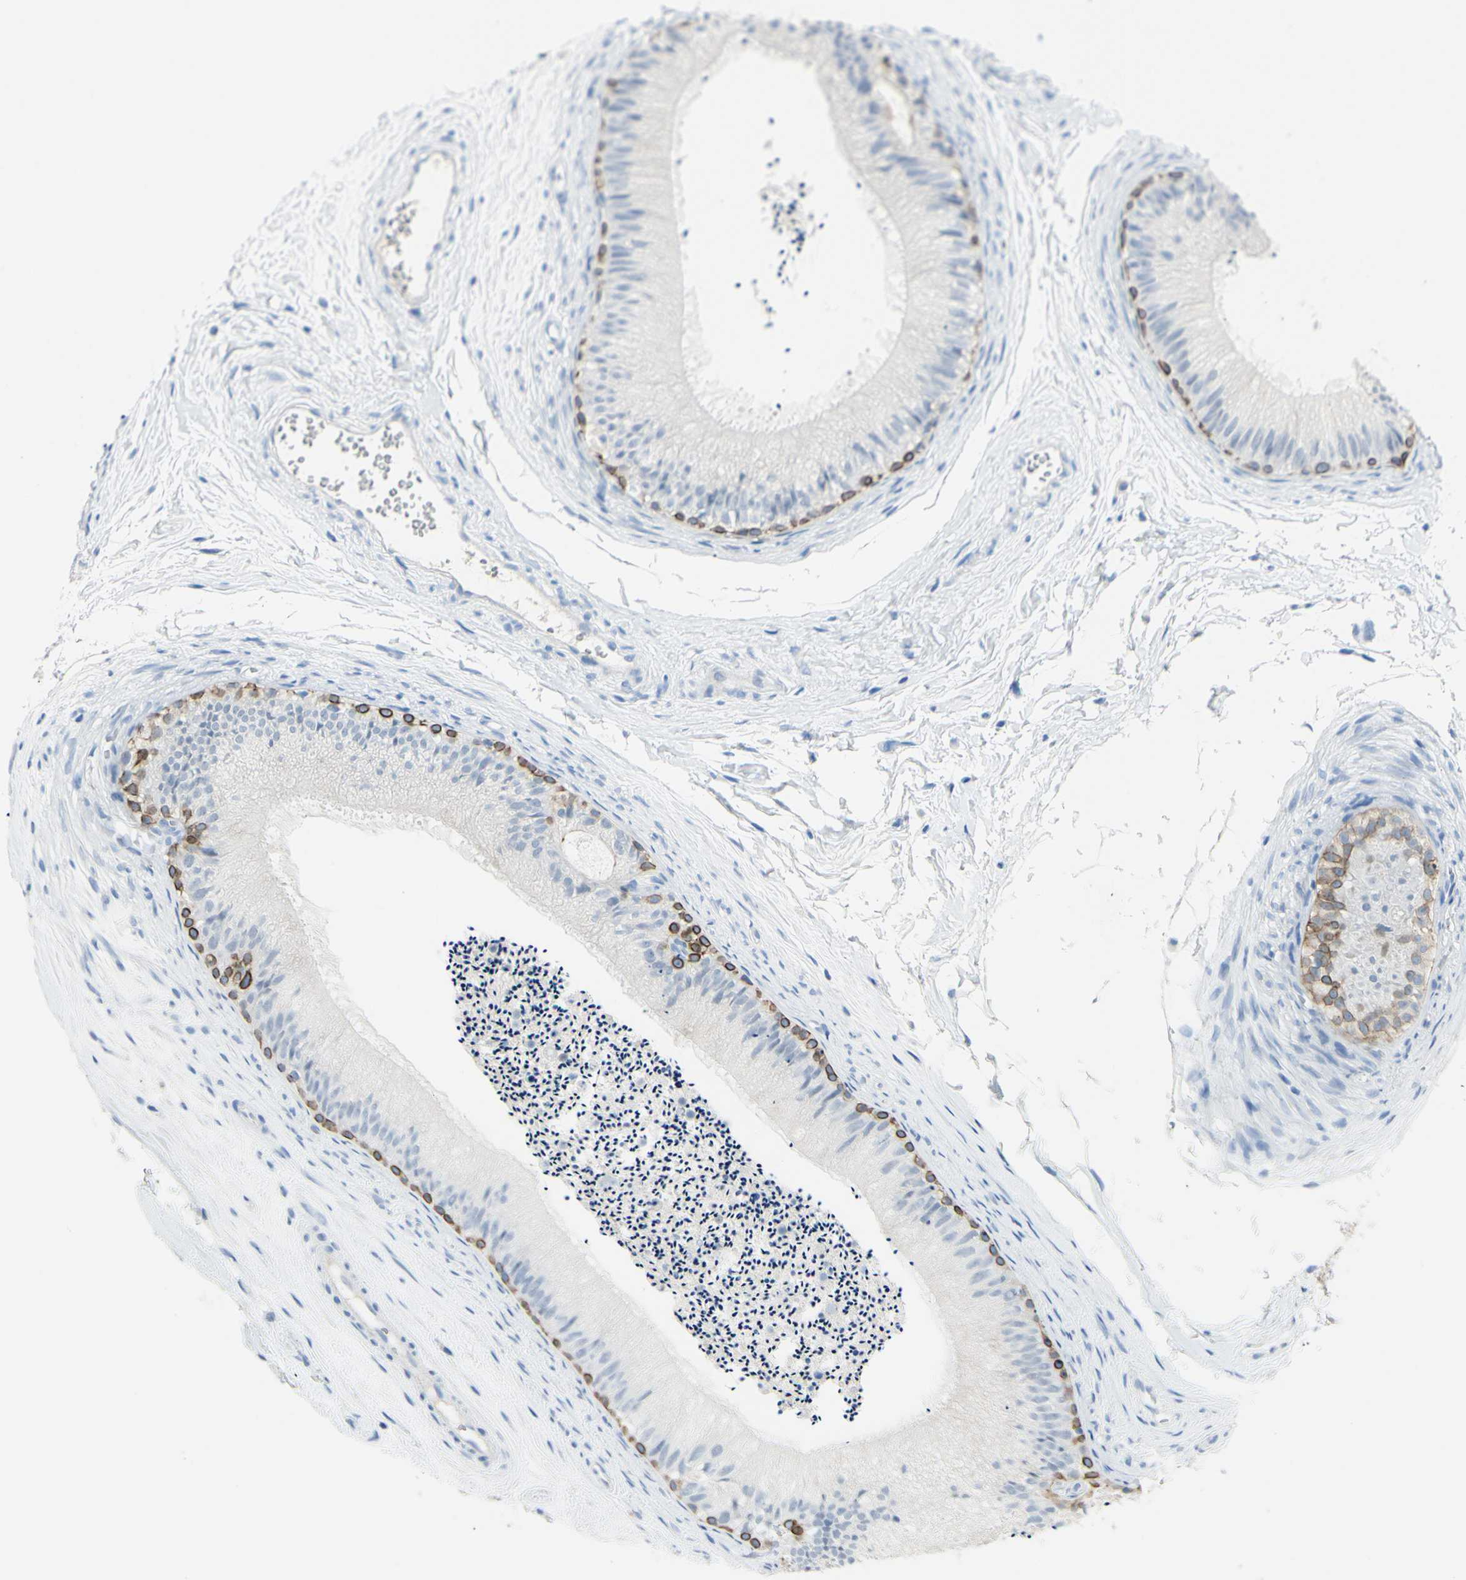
{"staining": {"intensity": "moderate", "quantity": "25%-75%", "location": "cytoplasmic/membranous"}, "tissue": "epididymis", "cell_type": "Glandular cells", "image_type": "normal", "snomed": [{"axis": "morphology", "description": "Normal tissue, NOS"}, {"axis": "topography", "description": "Epididymis"}], "caption": "Immunohistochemical staining of unremarkable human epididymis demonstrates 25%-75% levels of moderate cytoplasmic/membranous protein expression in about 25%-75% of glandular cells.", "gene": "ZNF557", "patient": {"sex": "male", "age": 56}}